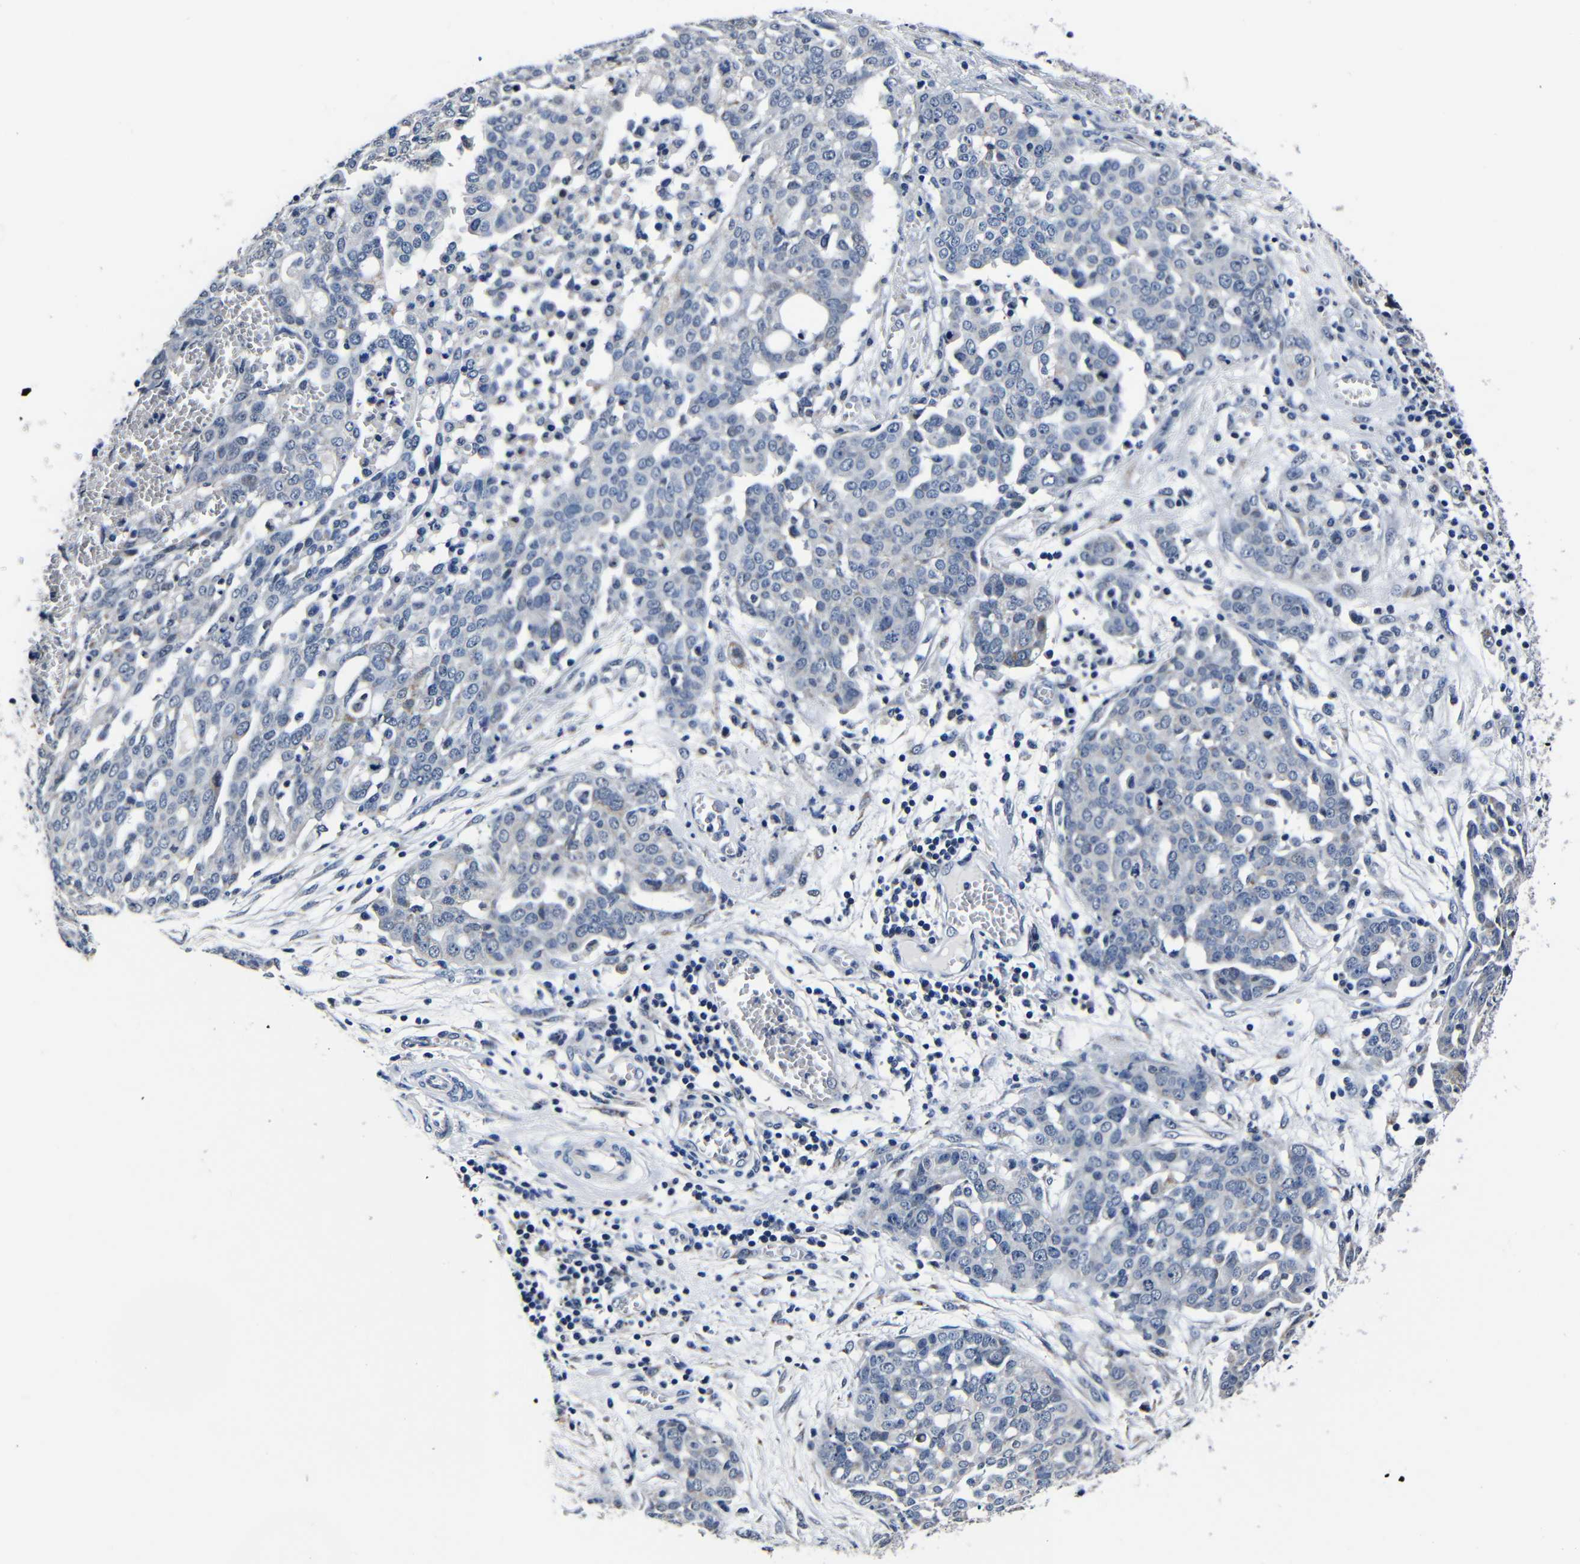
{"staining": {"intensity": "negative", "quantity": "none", "location": "none"}, "tissue": "ovarian cancer", "cell_type": "Tumor cells", "image_type": "cancer", "snomed": [{"axis": "morphology", "description": "Cystadenocarcinoma, serous, NOS"}, {"axis": "topography", "description": "Soft tissue"}, {"axis": "topography", "description": "Ovary"}], "caption": "There is no significant expression in tumor cells of ovarian cancer.", "gene": "DEPP1", "patient": {"sex": "female", "age": 57}}